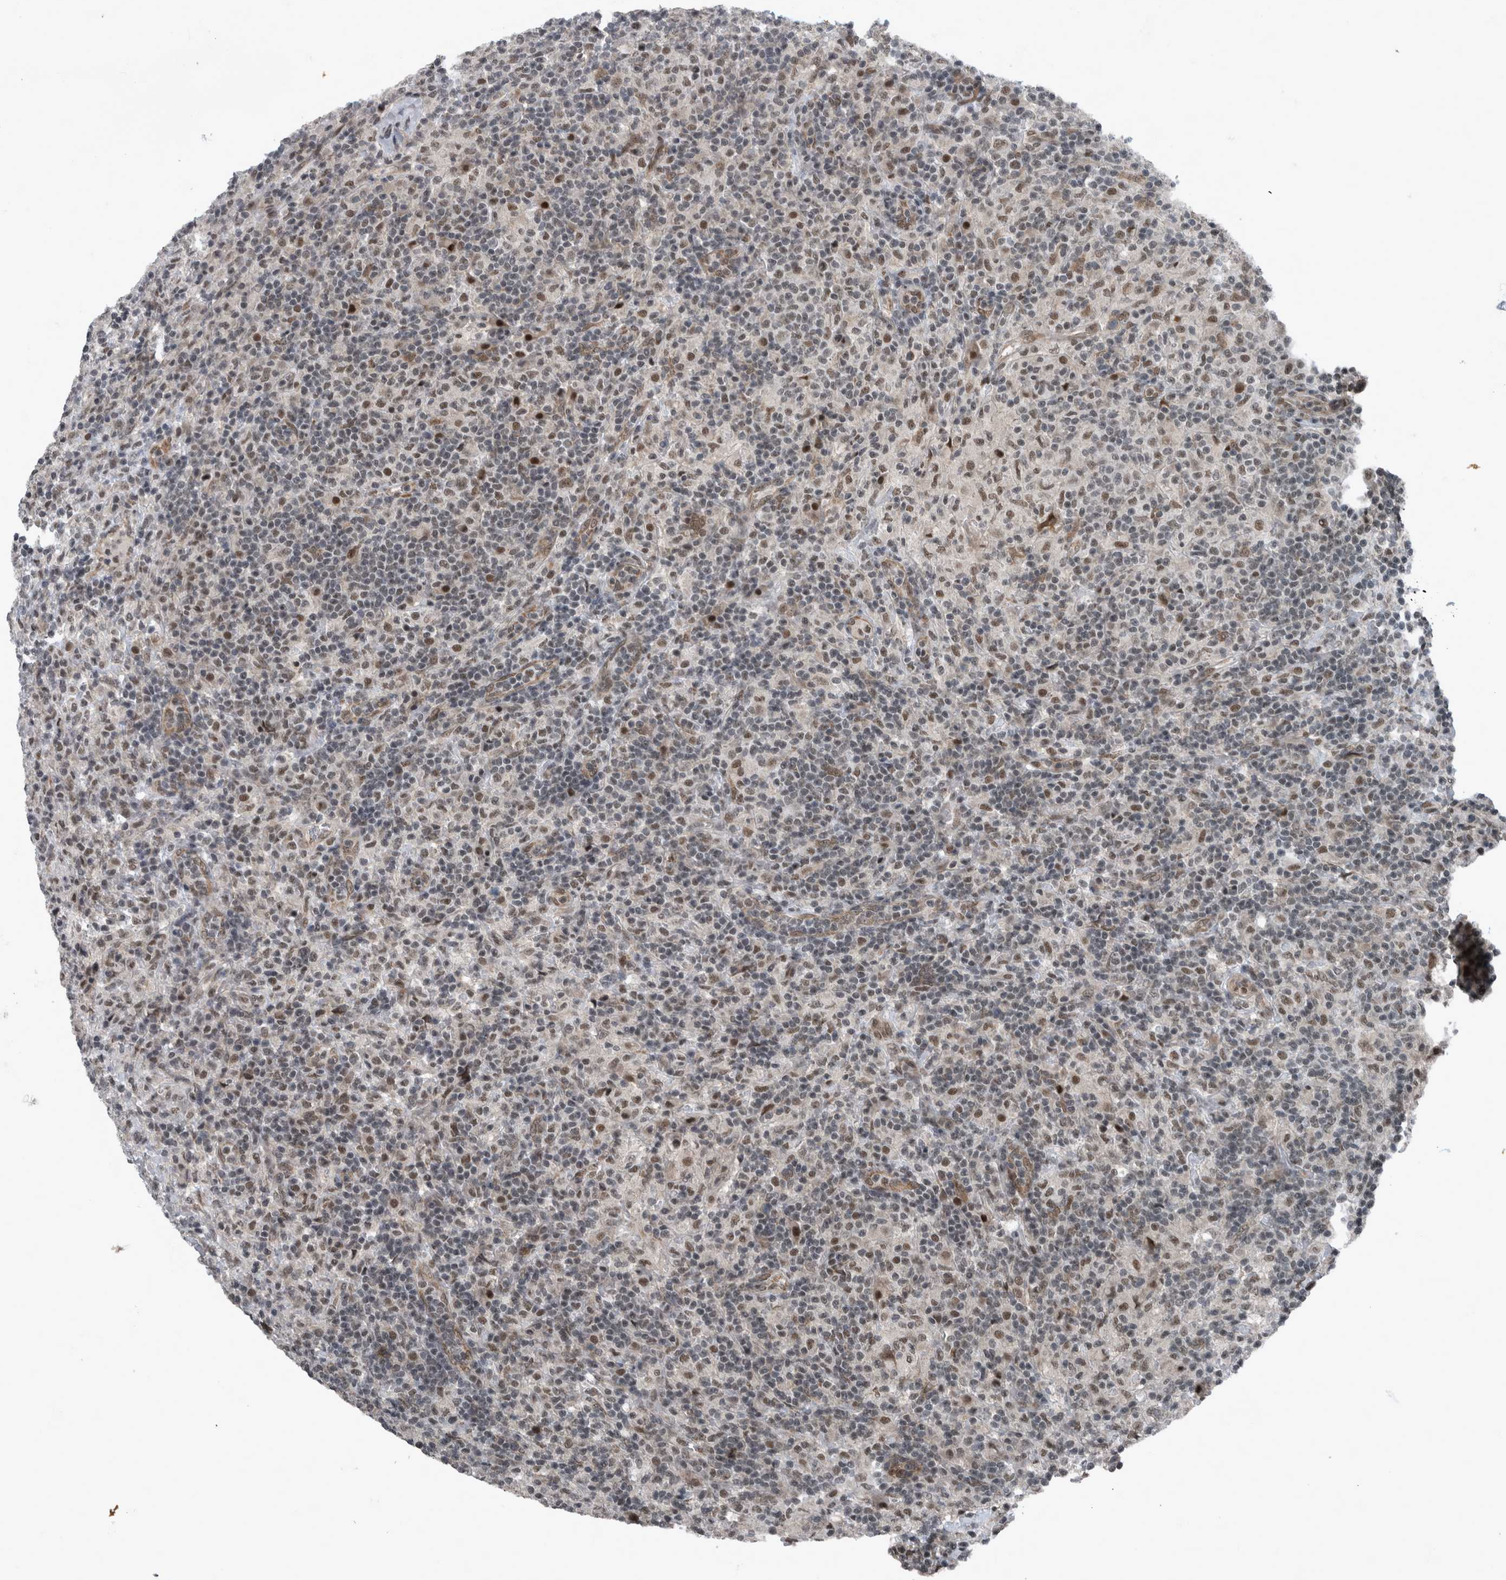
{"staining": {"intensity": "moderate", "quantity": ">75%", "location": "nuclear"}, "tissue": "lymphoma", "cell_type": "Tumor cells", "image_type": "cancer", "snomed": [{"axis": "morphology", "description": "Hodgkin's disease, NOS"}, {"axis": "topography", "description": "Lymph node"}], "caption": "Moderate nuclear staining for a protein is identified in approximately >75% of tumor cells of Hodgkin's disease using IHC.", "gene": "WDR33", "patient": {"sex": "male", "age": 70}}